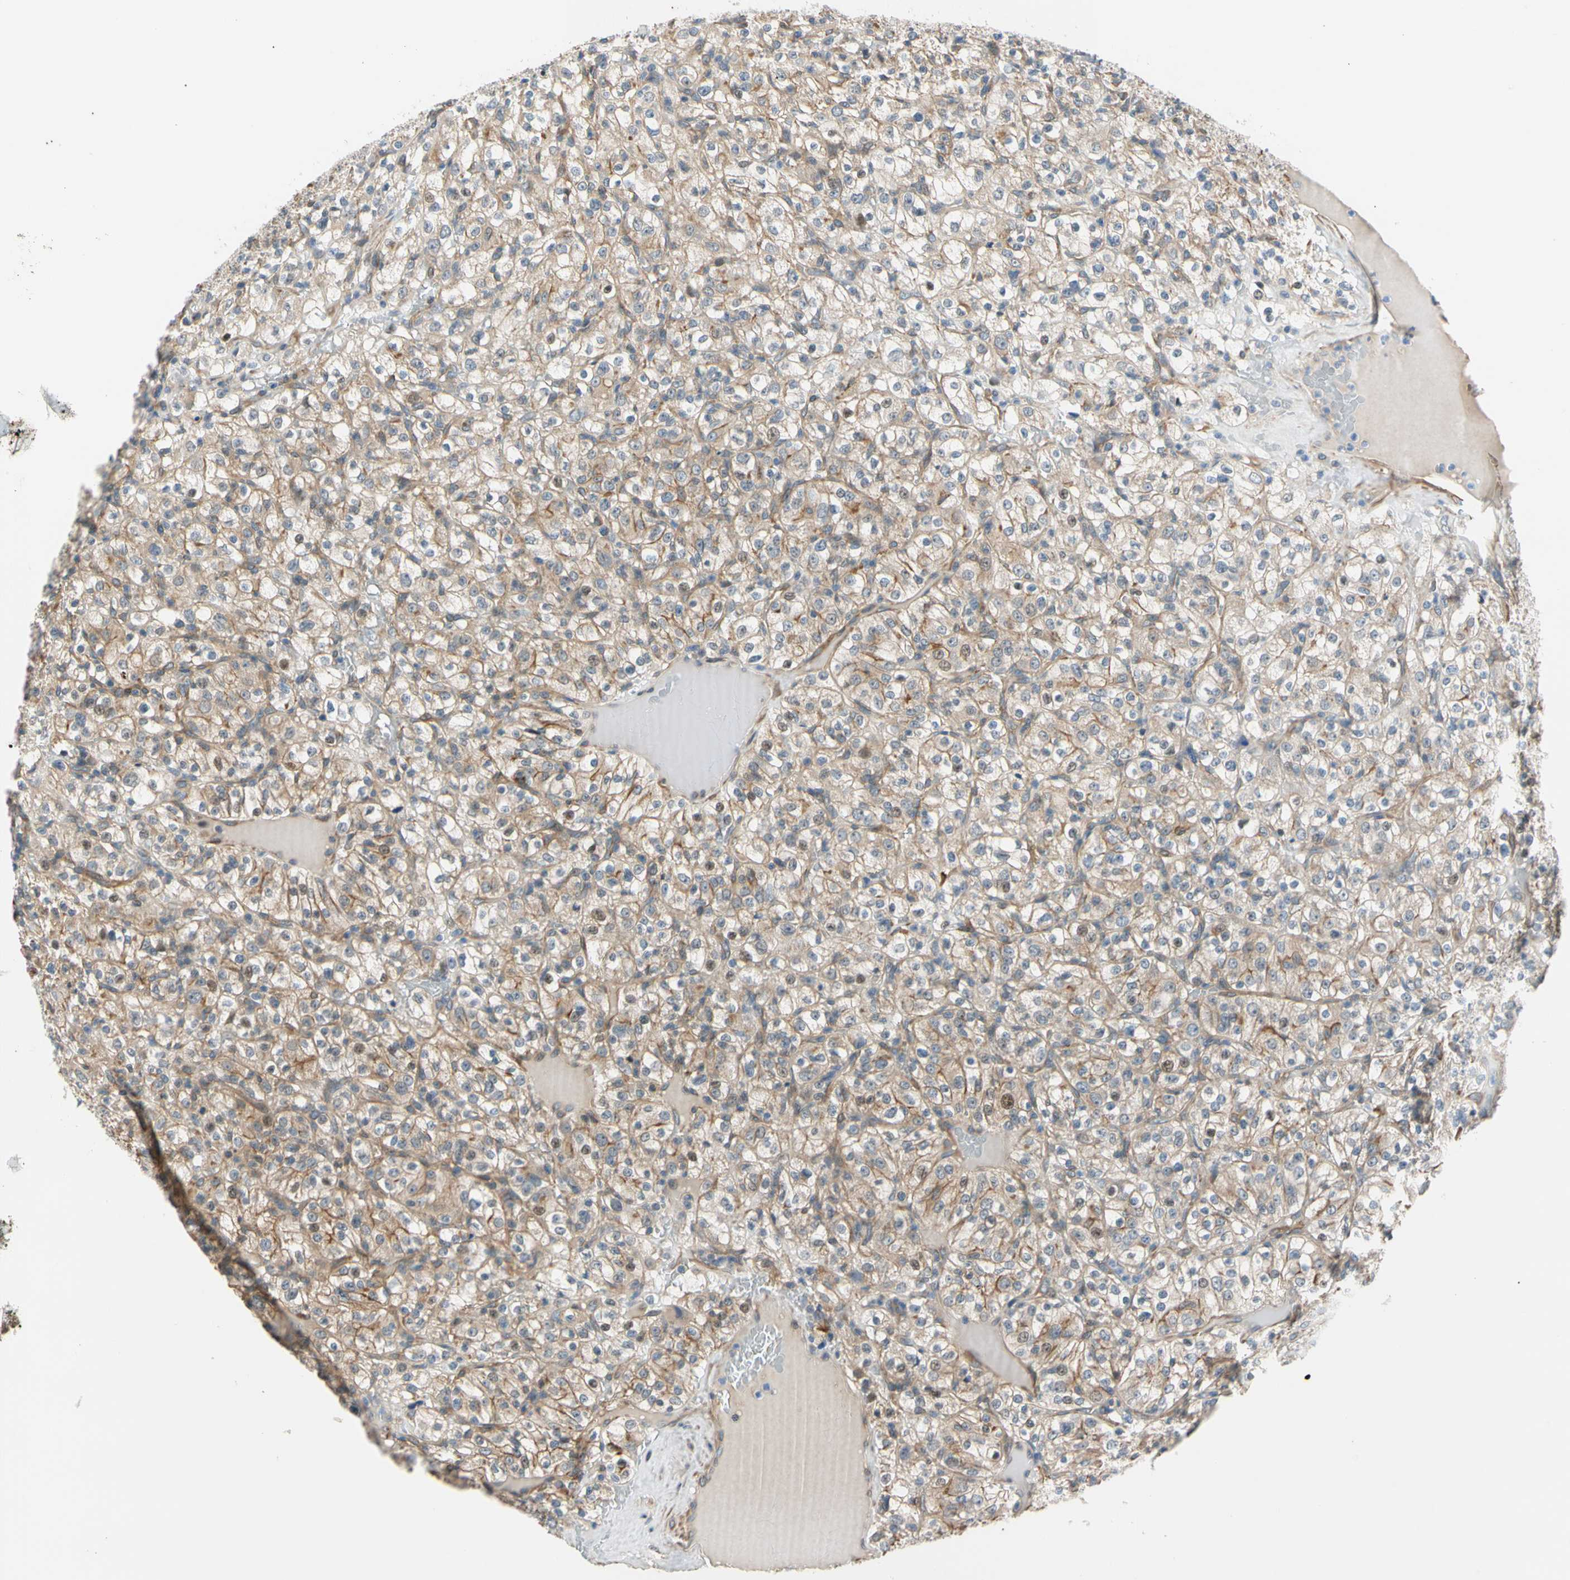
{"staining": {"intensity": "weak", "quantity": ">75%", "location": "cytoplasmic/membranous"}, "tissue": "renal cancer", "cell_type": "Tumor cells", "image_type": "cancer", "snomed": [{"axis": "morphology", "description": "Normal tissue, NOS"}, {"axis": "morphology", "description": "Adenocarcinoma, NOS"}, {"axis": "topography", "description": "Kidney"}], "caption": "Human renal cancer (adenocarcinoma) stained with a brown dye reveals weak cytoplasmic/membranous positive staining in approximately >75% of tumor cells.", "gene": "LIMK2", "patient": {"sex": "female", "age": 72}}